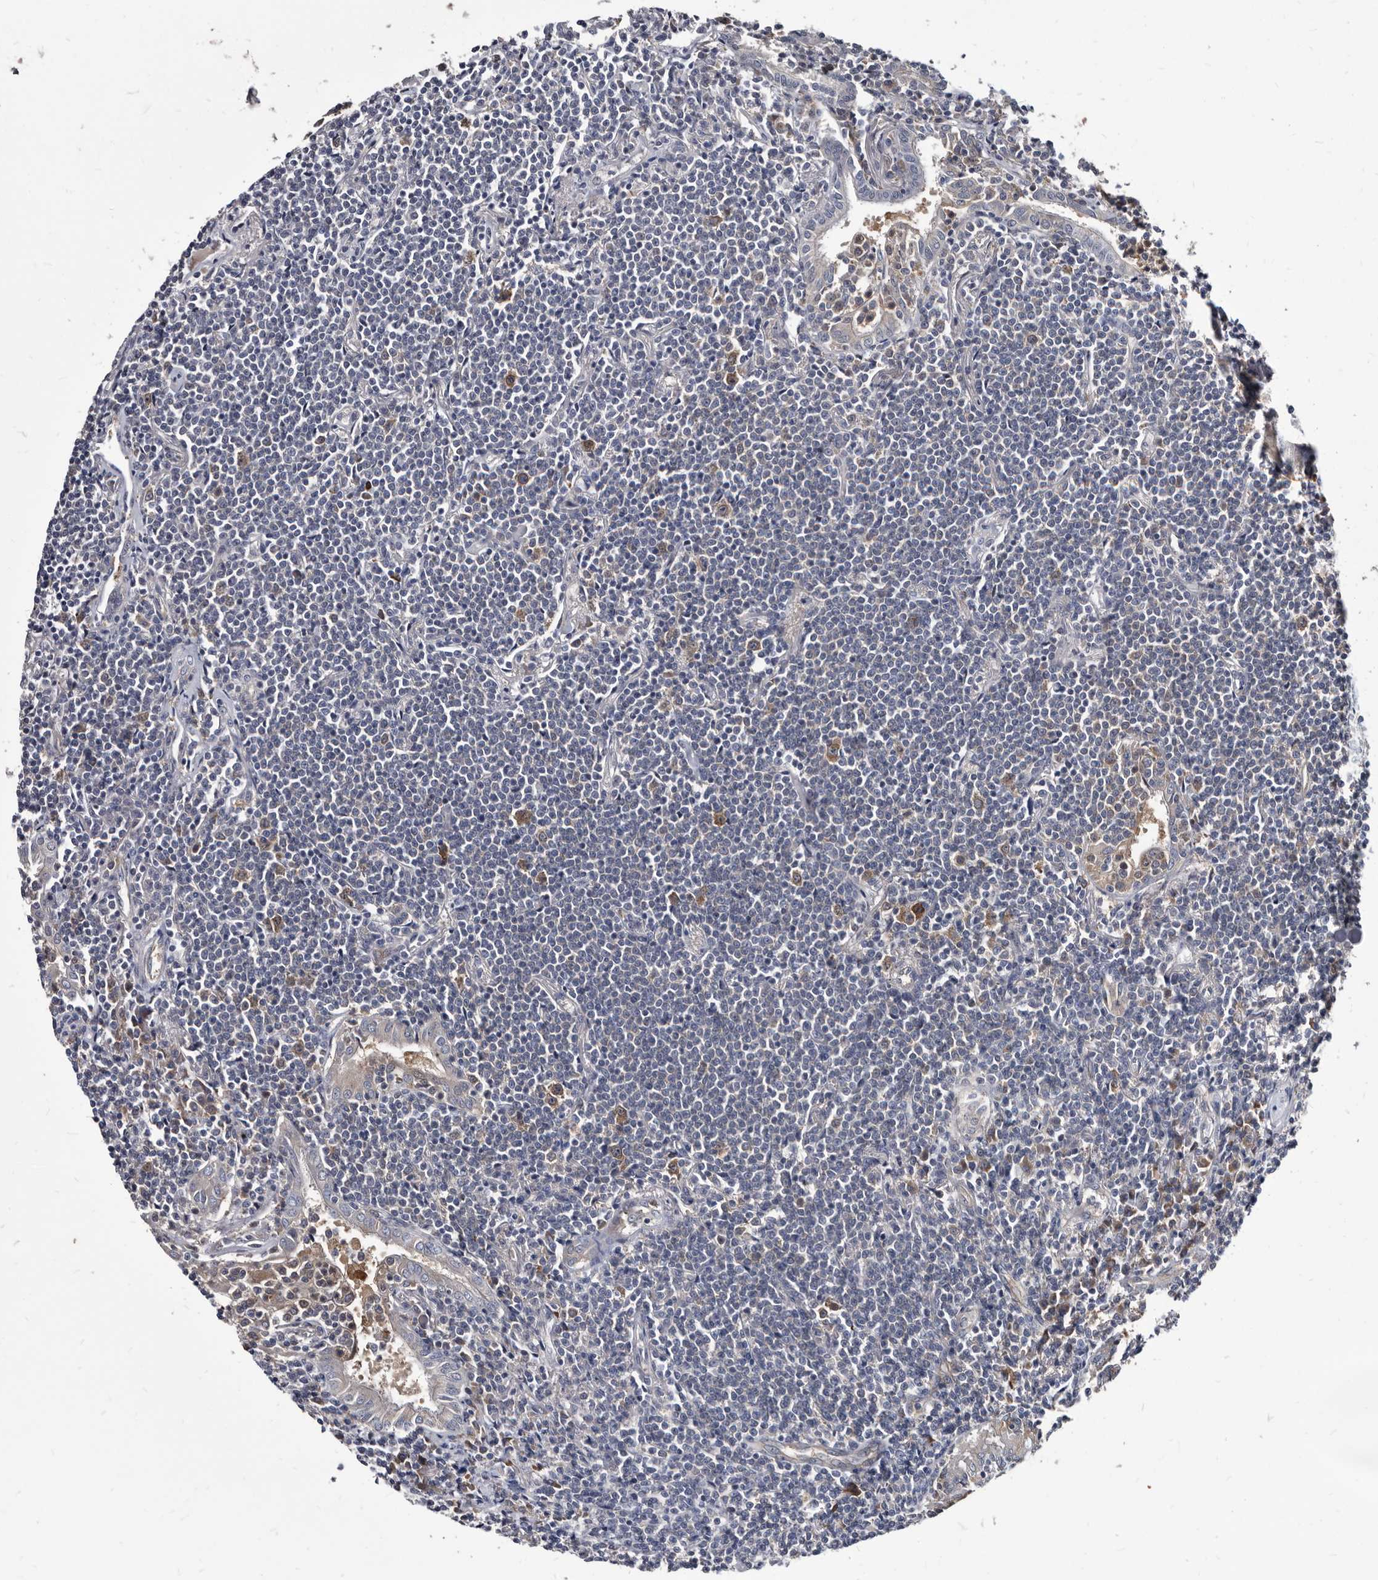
{"staining": {"intensity": "negative", "quantity": "none", "location": "none"}, "tissue": "lymphoma", "cell_type": "Tumor cells", "image_type": "cancer", "snomed": [{"axis": "morphology", "description": "Malignant lymphoma, non-Hodgkin's type, Low grade"}, {"axis": "topography", "description": "Lung"}], "caption": "Immunohistochemistry image of neoplastic tissue: malignant lymphoma, non-Hodgkin's type (low-grade) stained with DAB (3,3'-diaminobenzidine) displays no significant protein staining in tumor cells.", "gene": "ABCF2", "patient": {"sex": "female", "age": 71}}